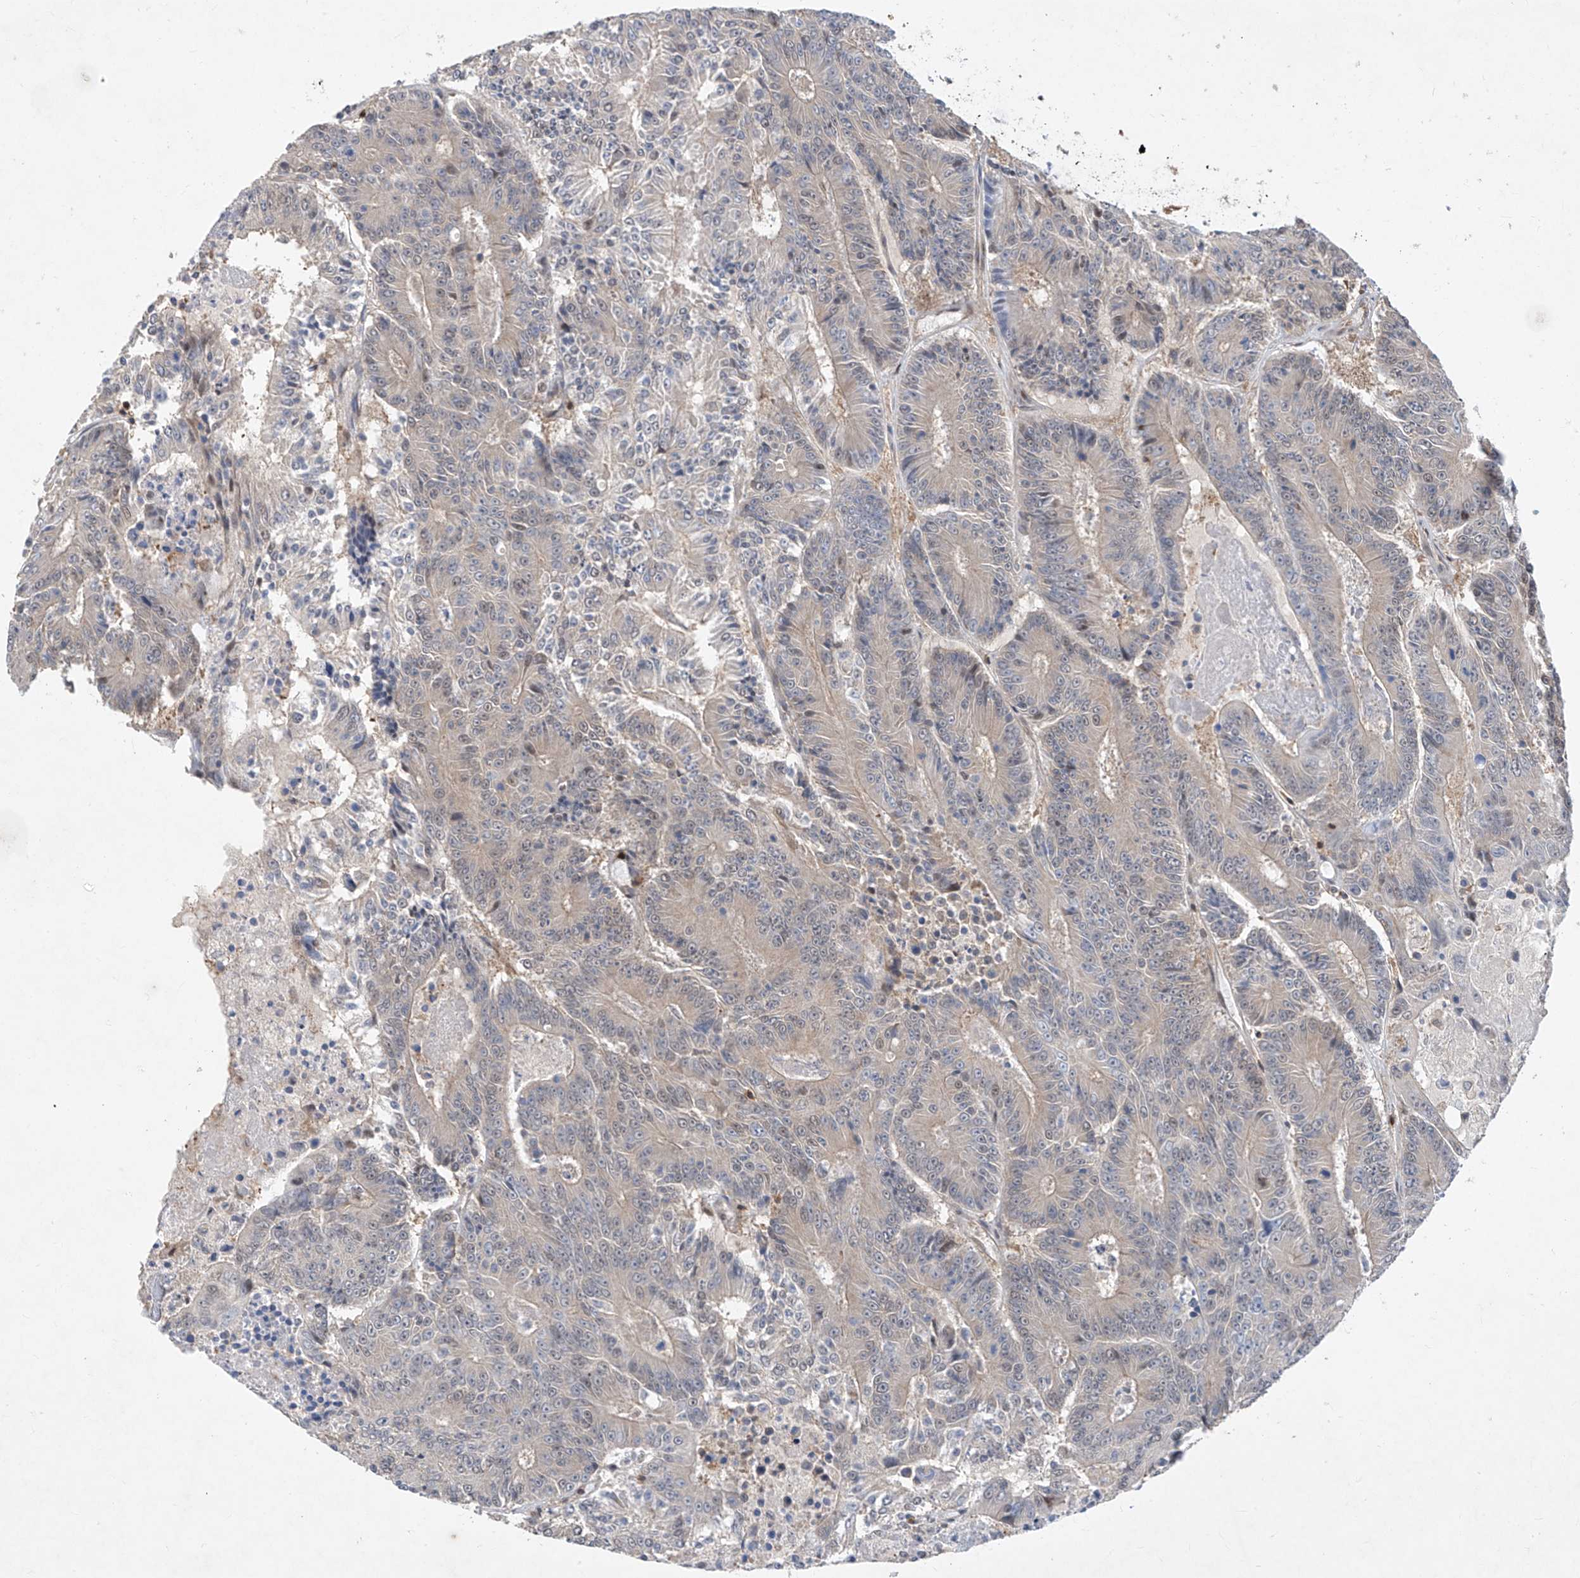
{"staining": {"intensity": "negative", "quantity": "none", "location": "none"}, "tissue": "colorectal cancer", "cell_type": "Tumor cells", "image_type": "cancer", "snomed": [{"axis": "morphology", "description": "Adenocarcinoma, NOS"}, {"axis": "topography", "description": "Colon"}], "caption": "Colorectal cancer (adenocarcinoma) was stained to show a protein in brown. There is no significant expression in tumor cells.", "gene": "ZNF358", "patient": {"sex": "male", "age": 83}}